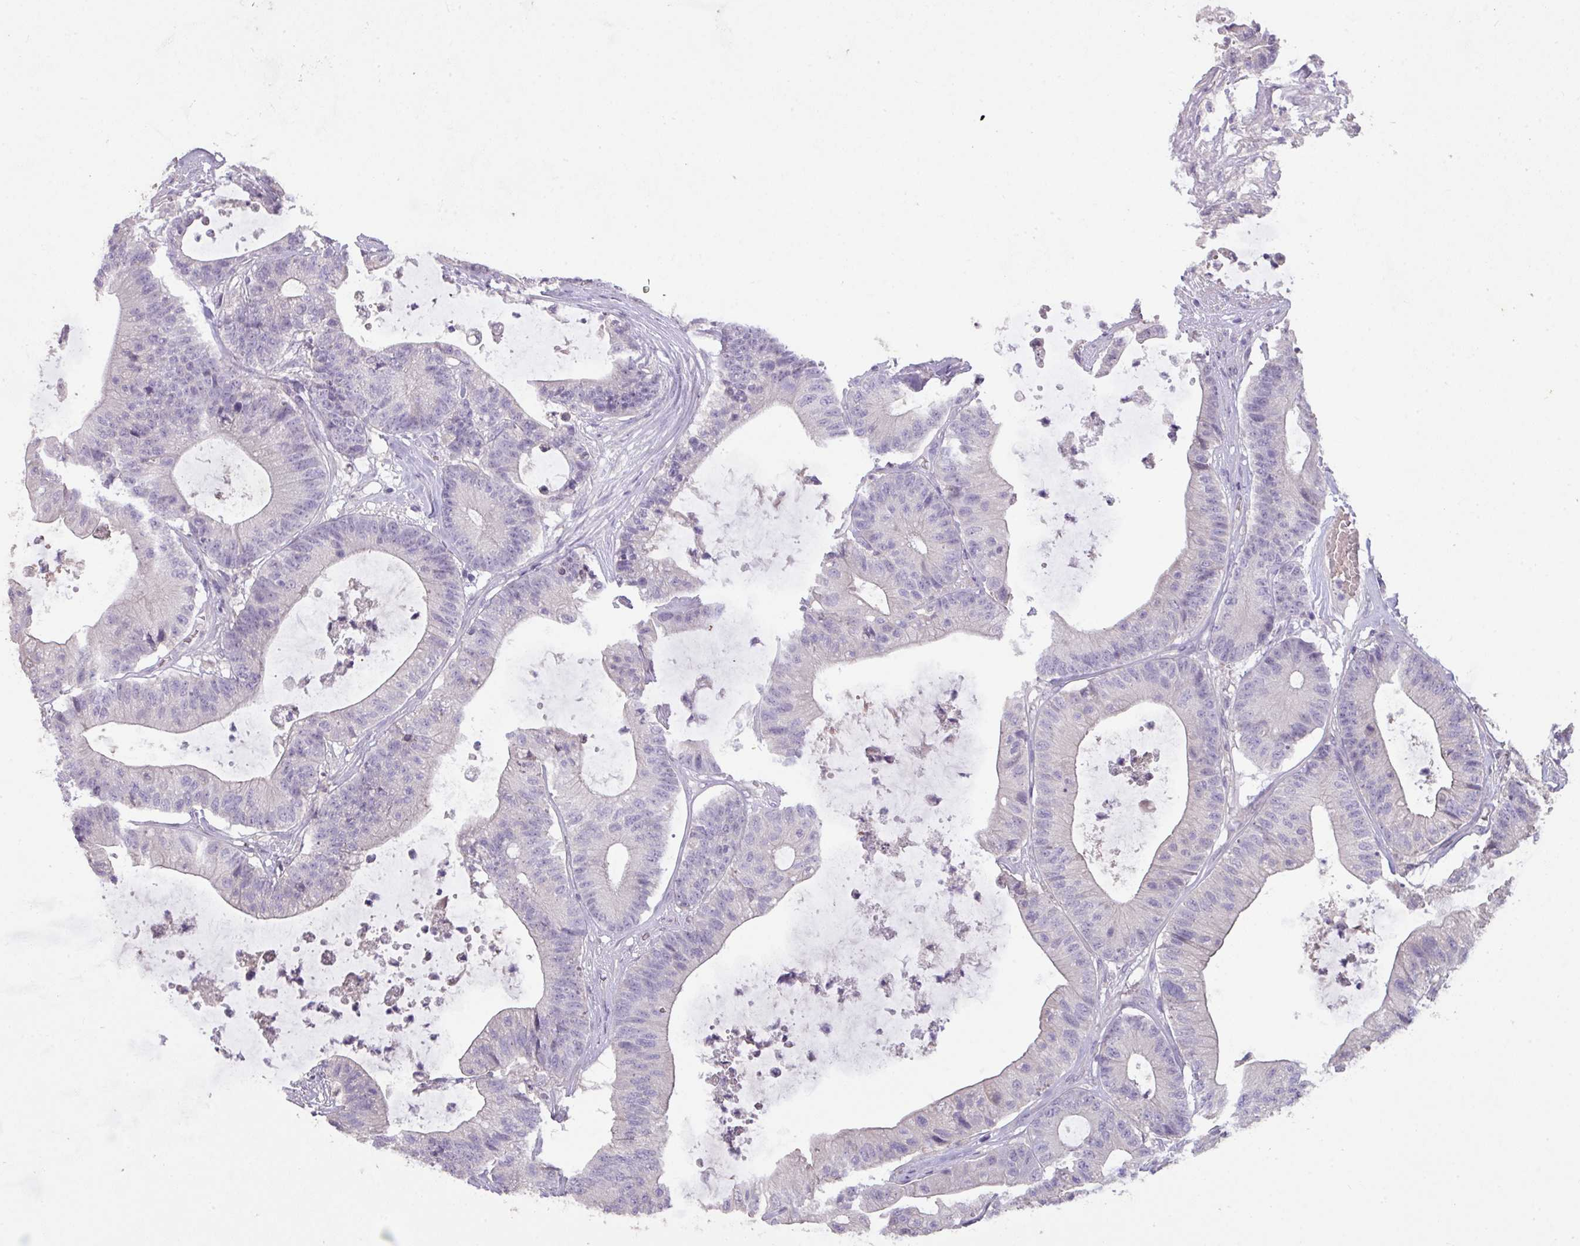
{"staining": {"intensity": "negative", "quantity": "none", "location": "none"}, "tissue": "colorectal cancer", "cell_type": "Tumor cells", "image_type": "cancer", "snomed": [{"axis": "morphology", "description": "Adenocarcinoma, NOS"}, {"axis": "topography", "description": "Colon"}], "caption": "High power microscopy image of an IHC image of colorectal cancer, revealing no significant expression in tumor cells.", "gene": "PRADC1", "patient": {"sex": "female", "age": 84}}